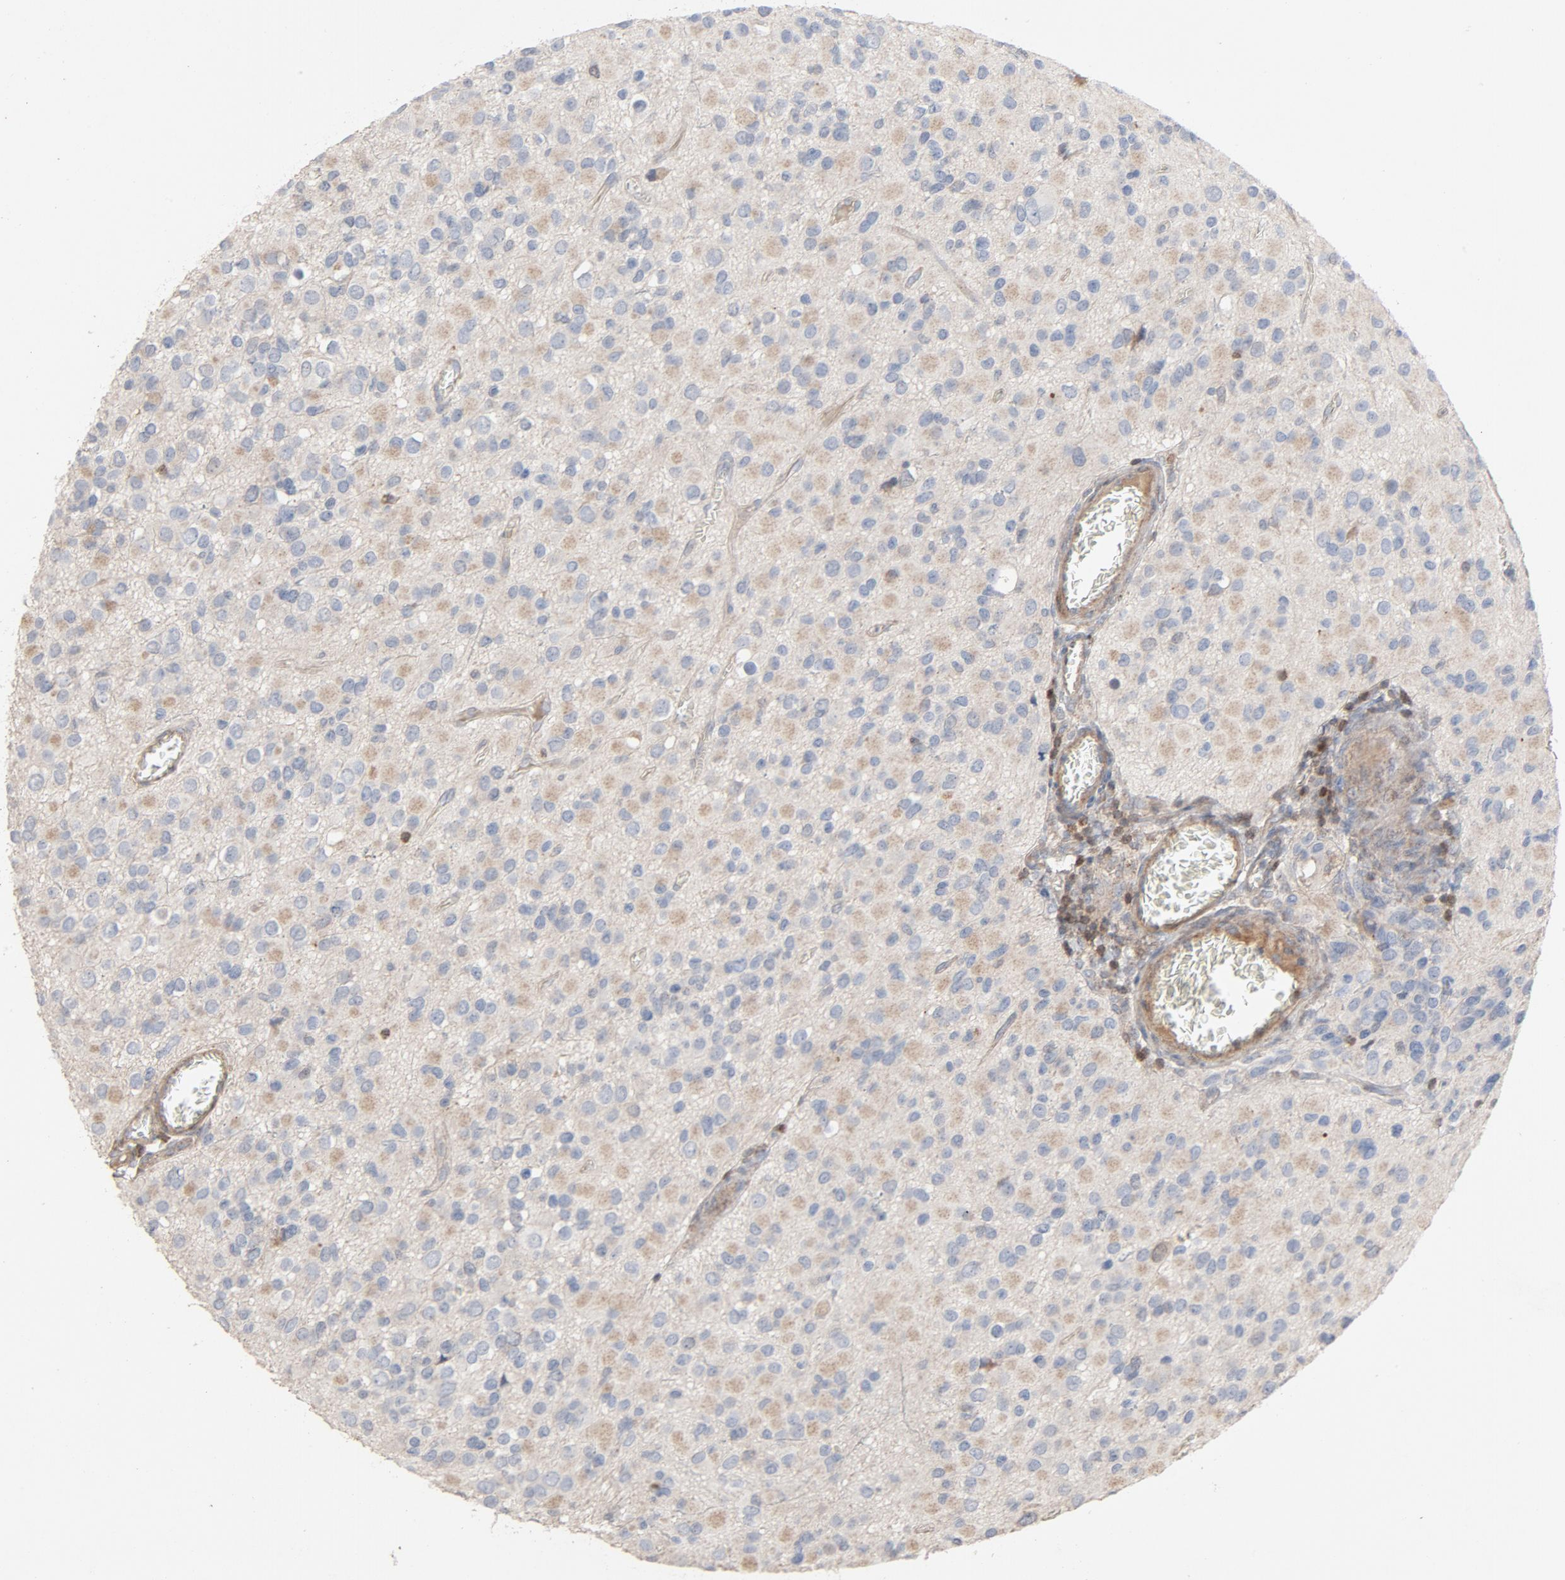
{"staining": {"intensity": "negative", "quantity": "none", "location": "none"}, "tissue": "glioma", "cell_type": "Tumor cells", "image_type": "cancer", "snomed": [{"axis": "morphology", "description": "Glioma, malignant, Low grade"}, {"axis": "topography", "description": "Brain"}], "caption": "Tumor cells are negative for brown protein staining in glioma. Brightfield microscopy of immunohistochemistry stained with DAB (3,3'-diaminobenzidine) (brown) and hematoxylin (blue), captured at high magnification.", "gene": "CDK6", "patient": {"sex": "male", "age": 42}}